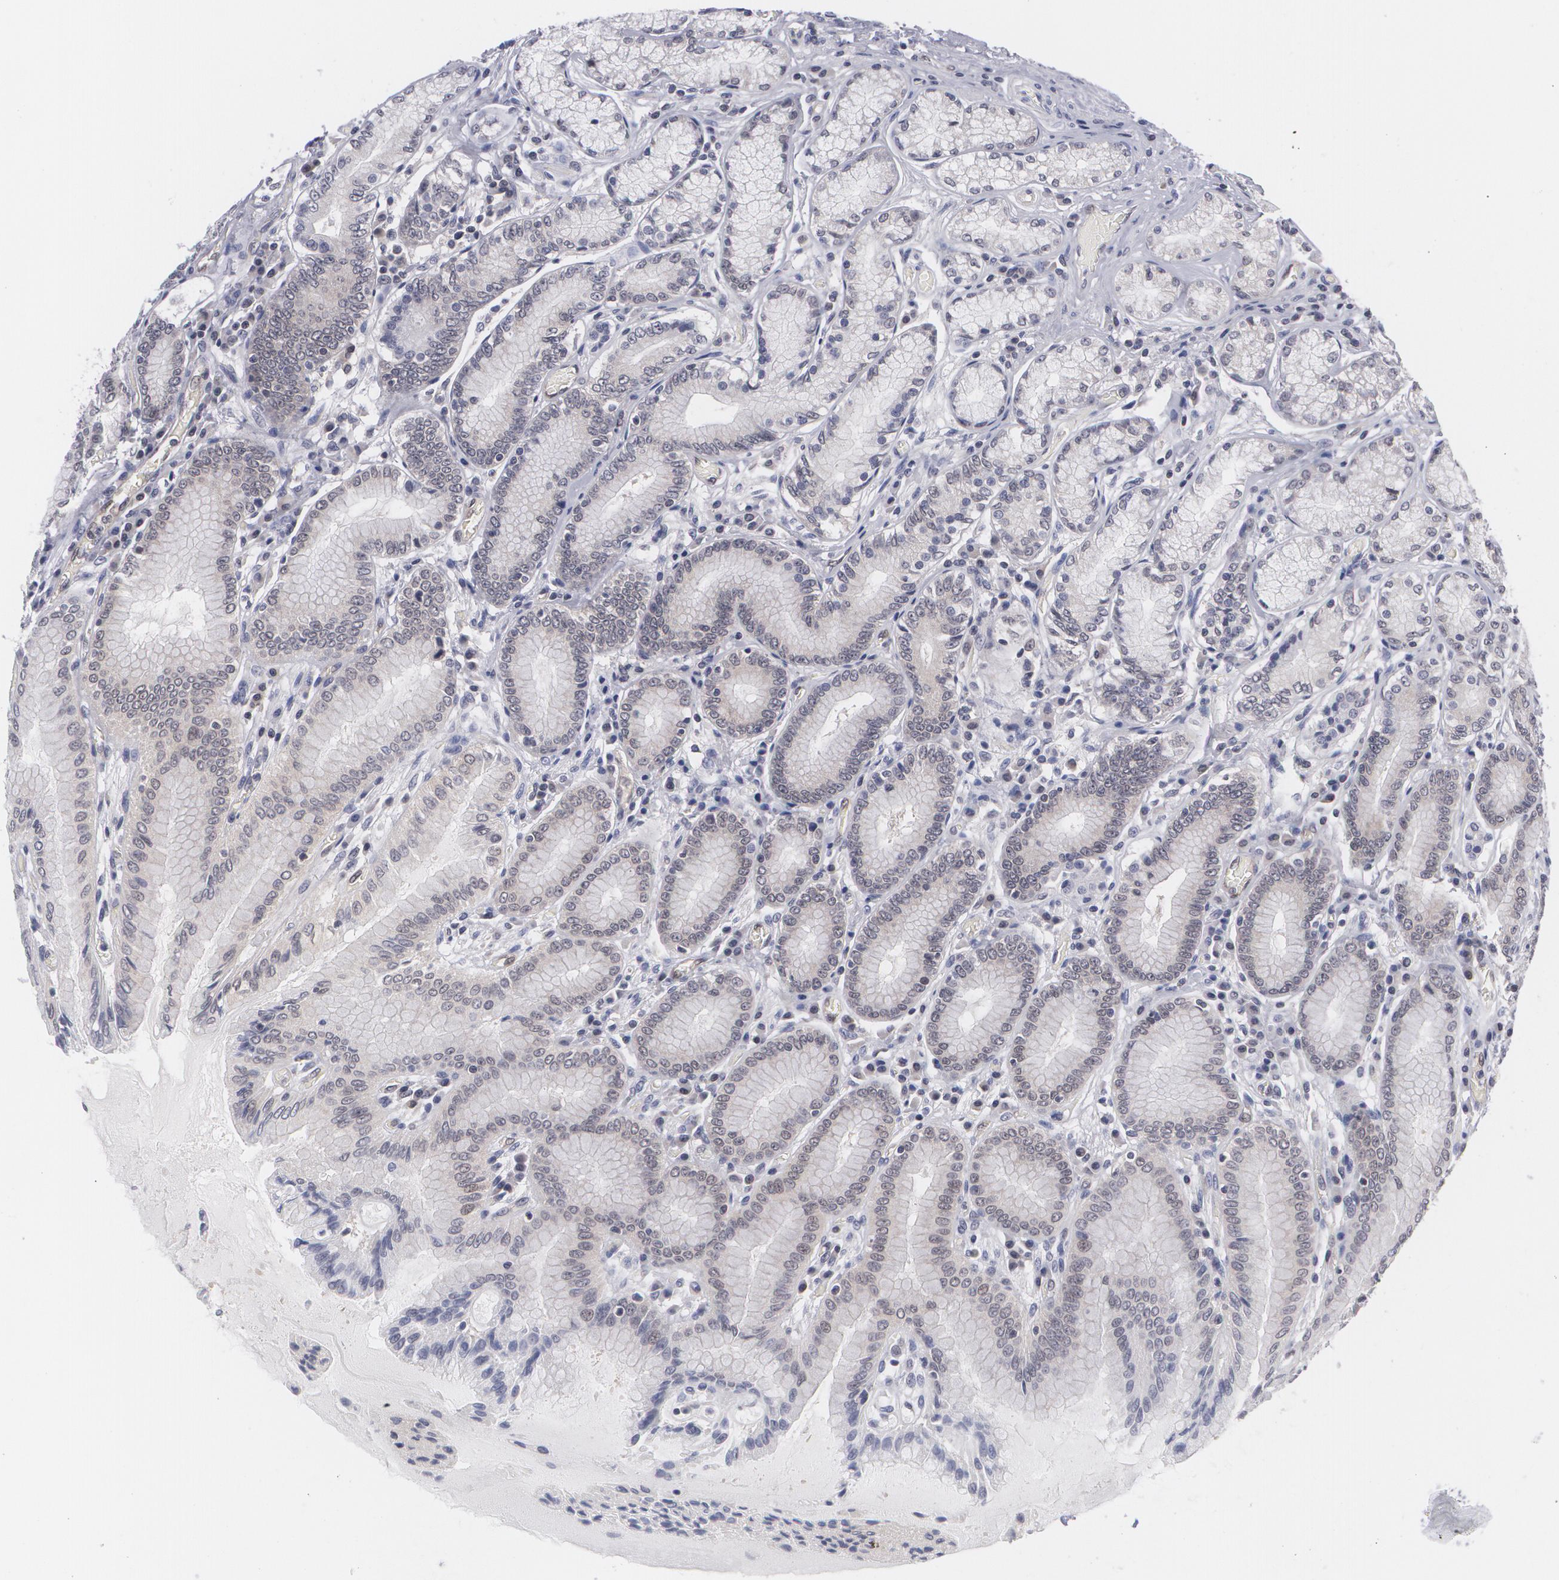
{"staining": {"intensity": "weak", "quantity": "25%-75%", "location": "cytoplasmic/membranous"}, "tissue": "stomach", "cell_type": "Glandular cells", "image_type": "normal", "snomed": [{"axis": "morphology", "description": "Normal tissue, NOS"}, {"axis": "morphology", "description": "Adenocarcinoma, NOS"}, {"axis": "topography", "description": "Stomach, lower"}], "caption": "Weak cytoplasmic/membranous protein expression is identified in about 25%-75% of glandular cells in stomach. The staining is performed using DAB brown chromogen to label protein expression. The nuclei are counter-stained blue using hematoxylin.", "gene": "BCL10", "patient": {"sex": "female", "age": 76}}